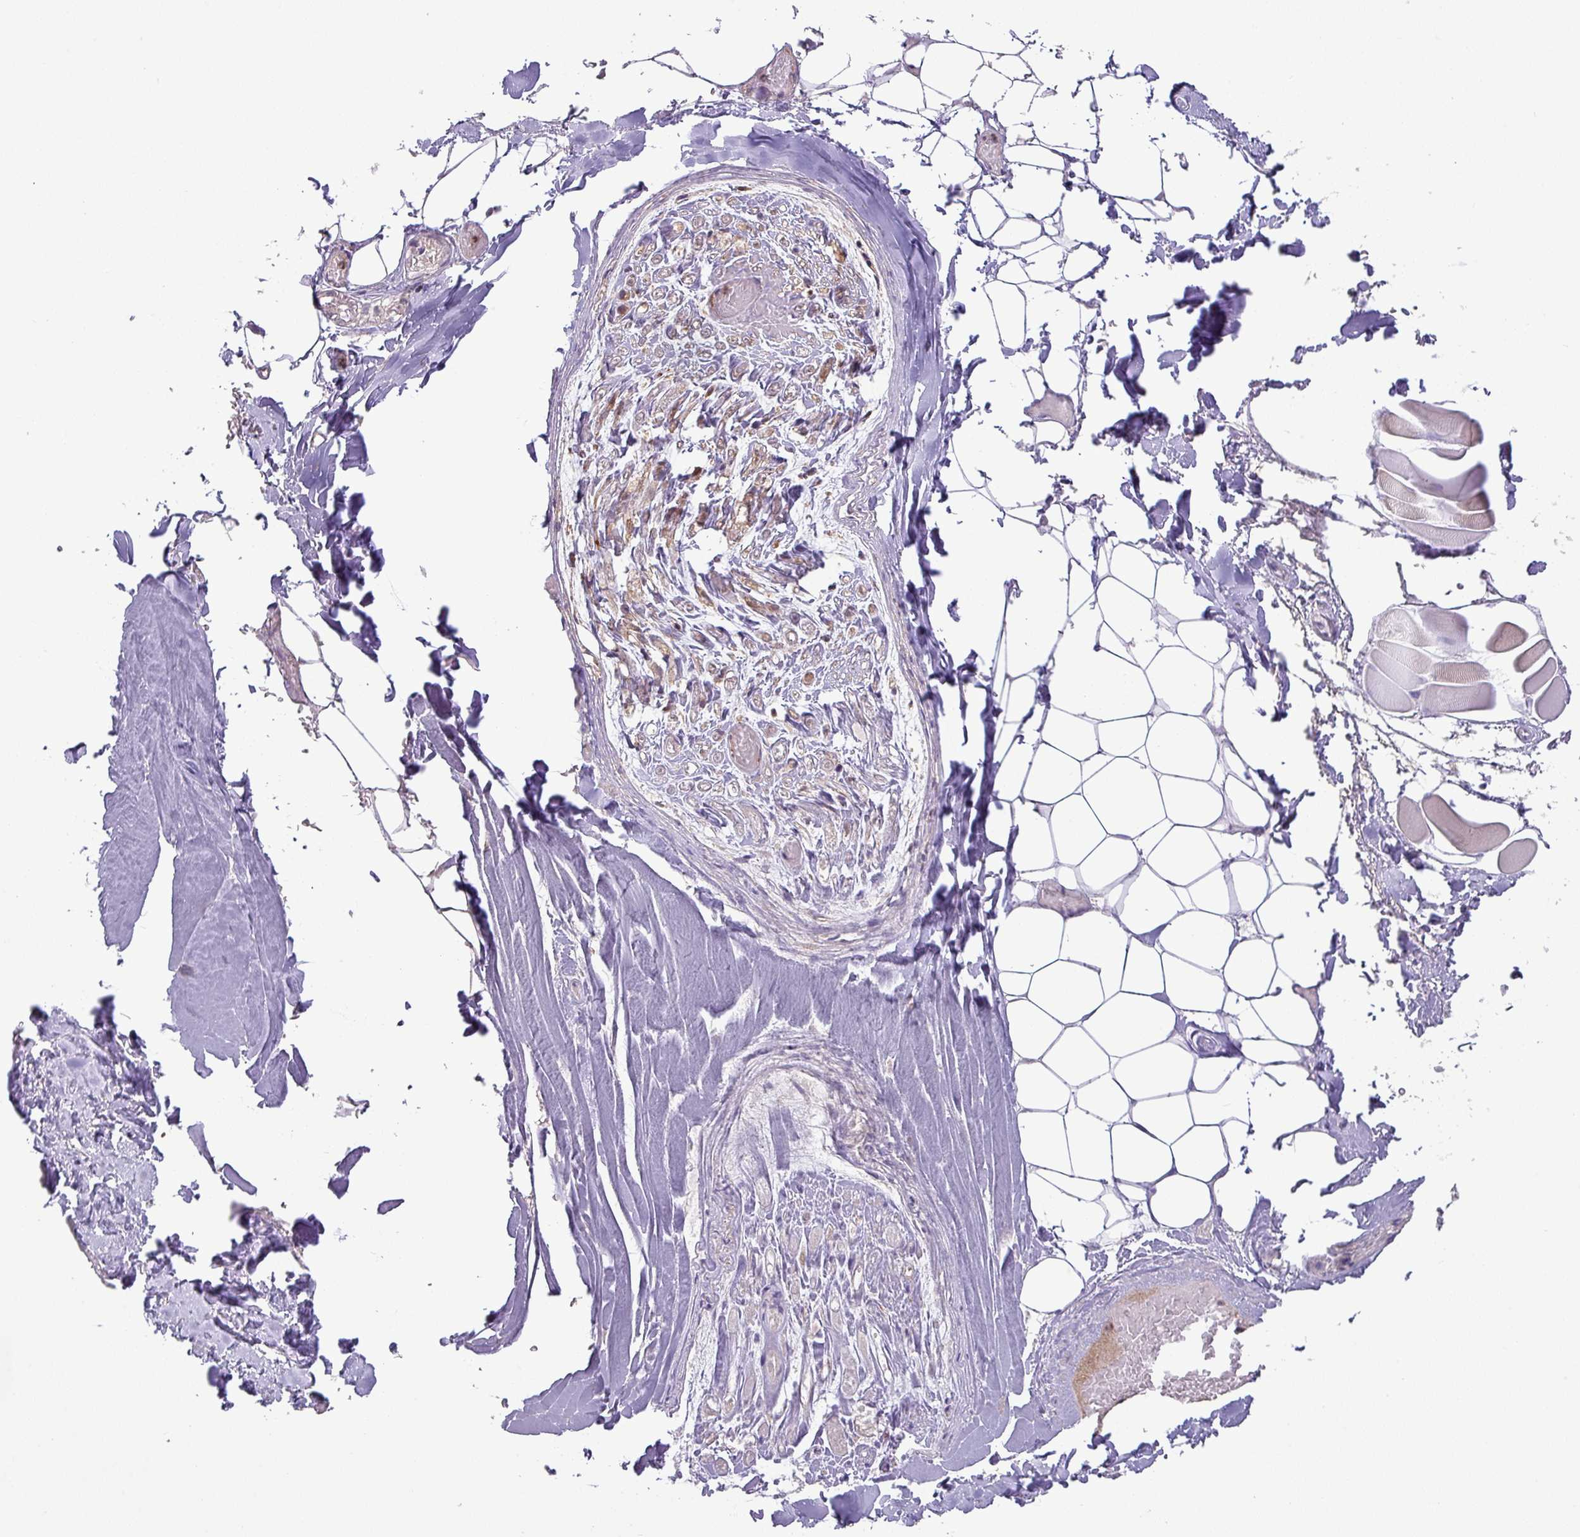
{"staining": {"intensity": "negative", "quantity": "none", "location": "none"}, "tissue": "adipose tissue", "cell_type": "Adipocytes", "image_type": "normal", "snomed": [{"axis": "morphology", "description": "Normal tissue, NOS"}, {"axis": "topography", "description": "Peripheral nerve tissue"}], "caption": "This is an IHC photomicrograph of unremarkable human adipose tissue. There is no expression in adipocytes.", "gene": "GALNT12", "patient": {"sex": "male", "age": 74}}